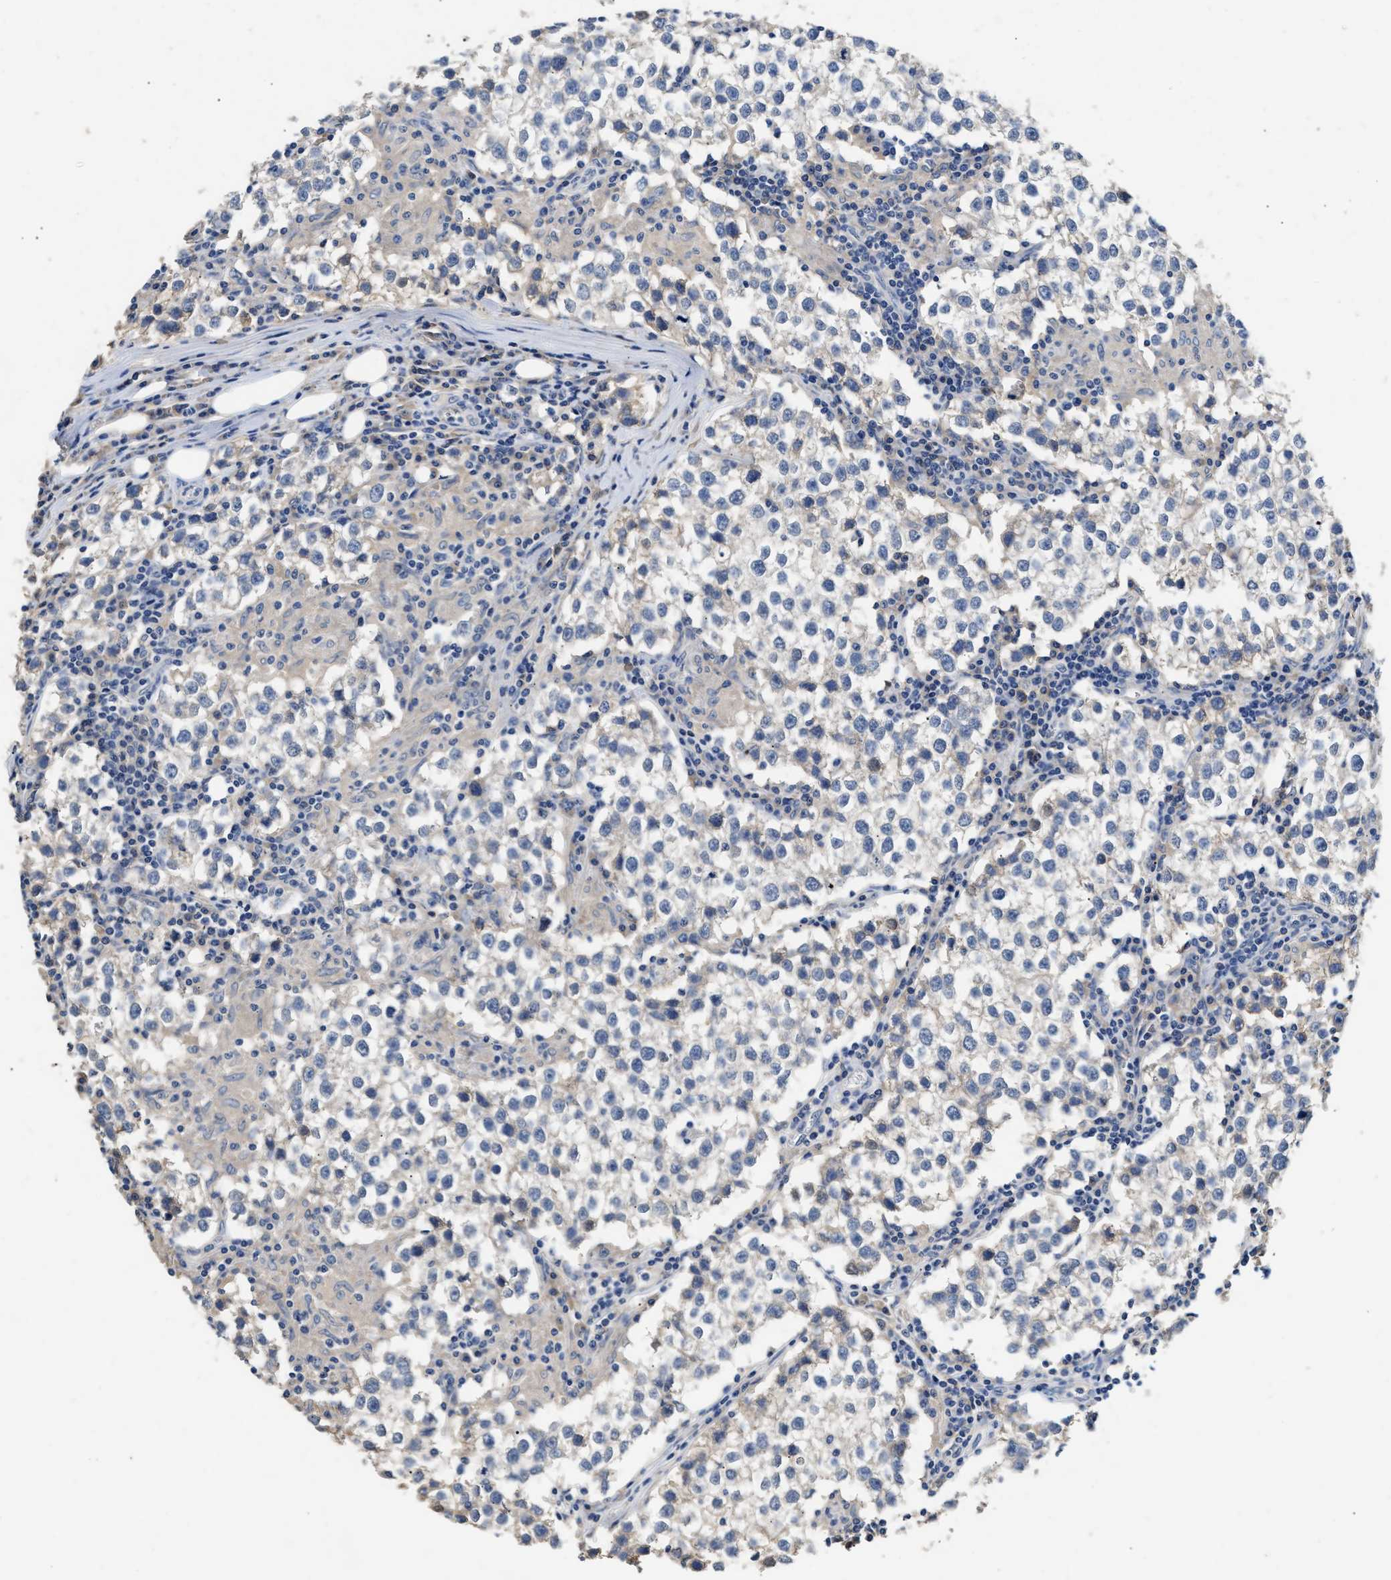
{"staining": {"intensity": "negative", "quantity": "none", "location": "none"}, "tissue": "testis cancer", "cell_type": "Tumor cells", "image_type": "cancer", "snomed": [{"axis": "morphology", "description": "Seminoma, NOS"}, {"axis": "morphology", "description": "Carcinoma, Embryonal, NOS"}, {"axis": "topography", "description": "Testis"}], "caption": "DAB immunohistochemical staining of testis seminoma displays no significant expression in tumor cells.", "gene": "SLCO2B1", "patient": {"sex": "male", "age": 36}}